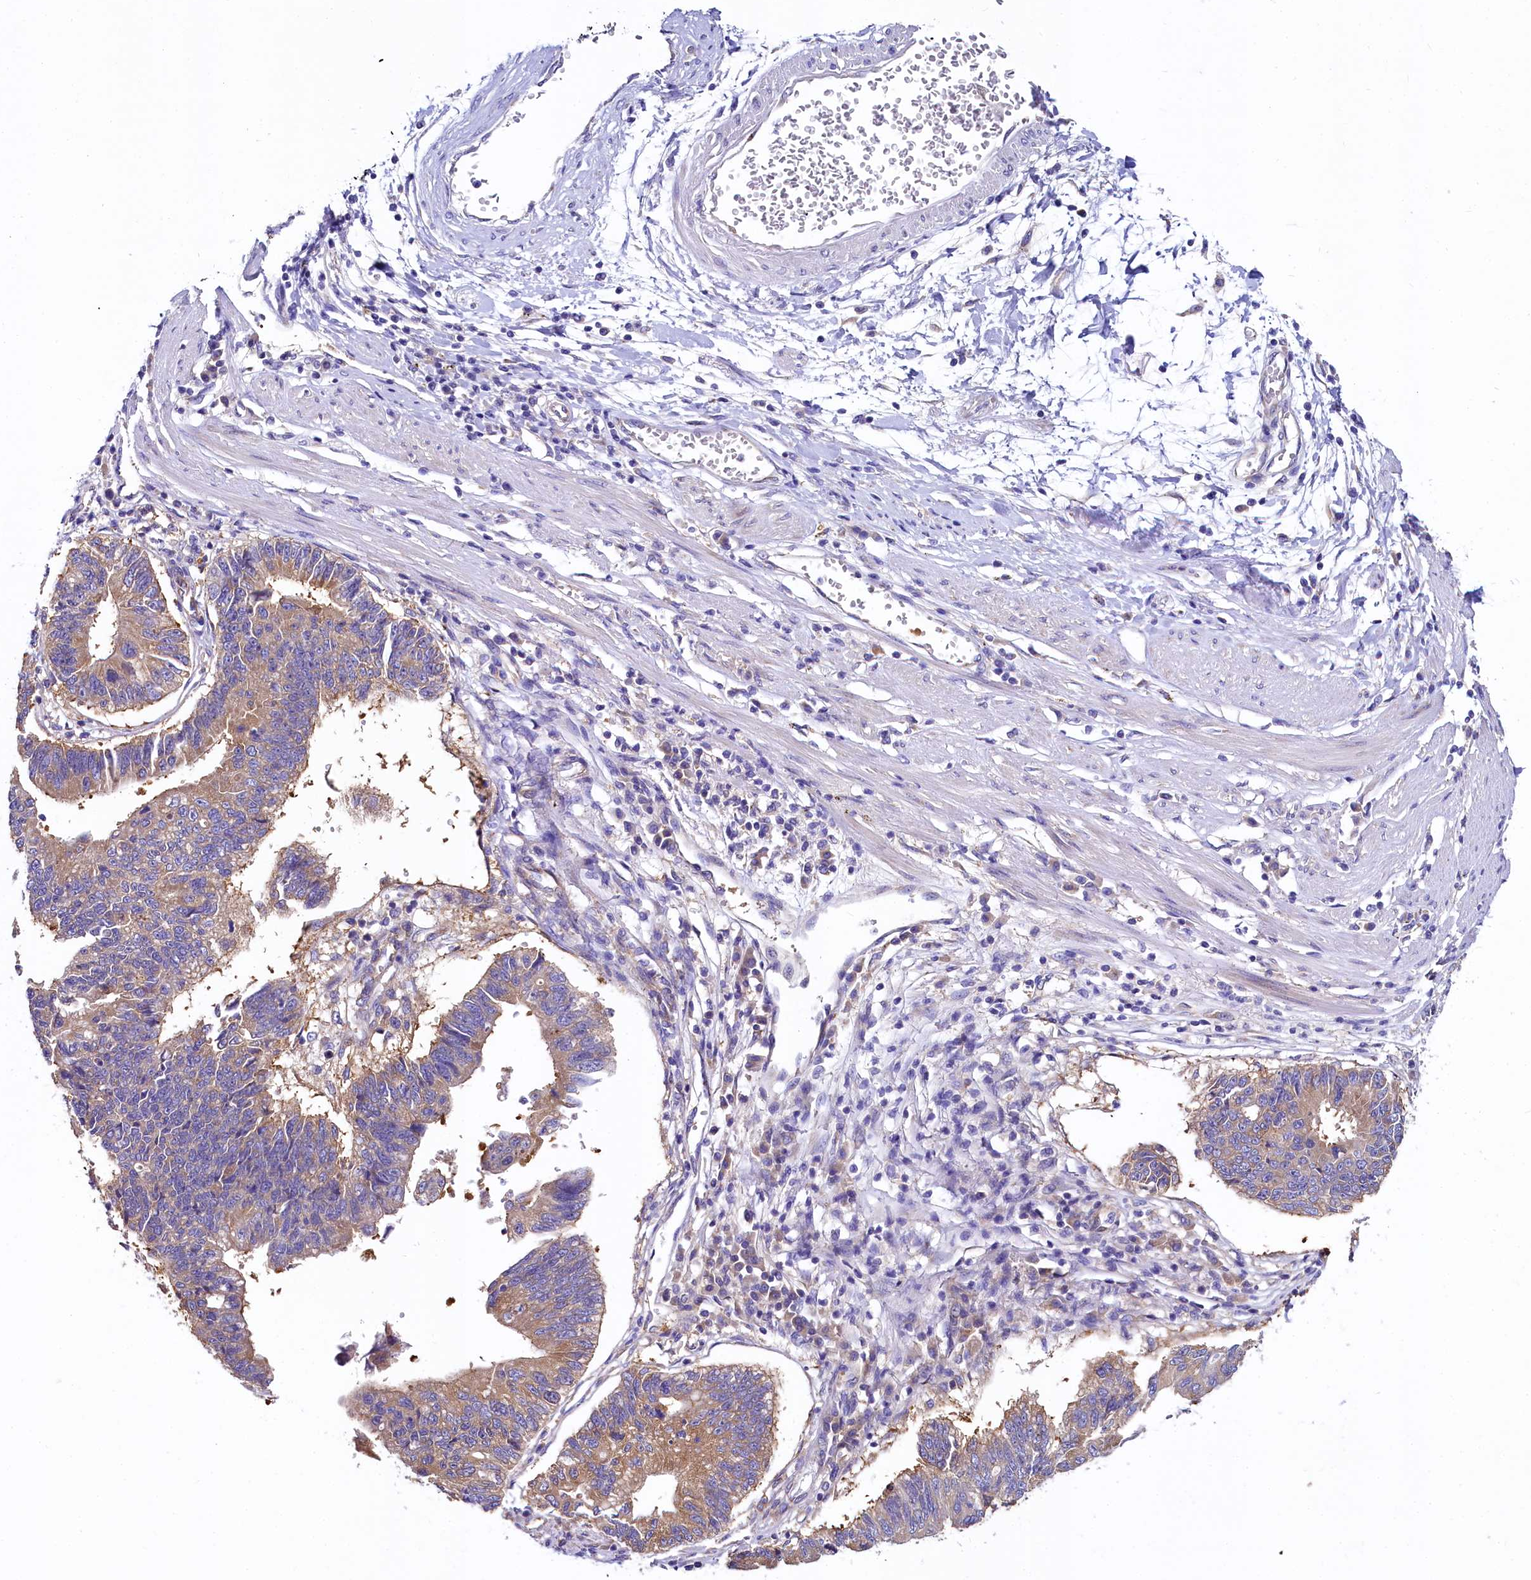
{"staining": {"intensity": "moderate", "quantity": "25%-75%", "location": "cytoplasmic/membranous"}, "tissue": "stomach cancer", "cell_type": "Tumor cells", "image_type": "cancer", "snomed": [{"axis": "morphology", "description": "Adenocarcinoma, NOS"}, {"axis": "topography", "description": "Stomach"}], "caption": "This photomicrograph displays immunohistochemistry staining of adenocarcinoma (stomach), with medium moderate cytoplasmic/membranous expression in about 25%-75% of tumor cells.", "gene": "QARS1", "patient": {"sex": "male", "age": 59}}